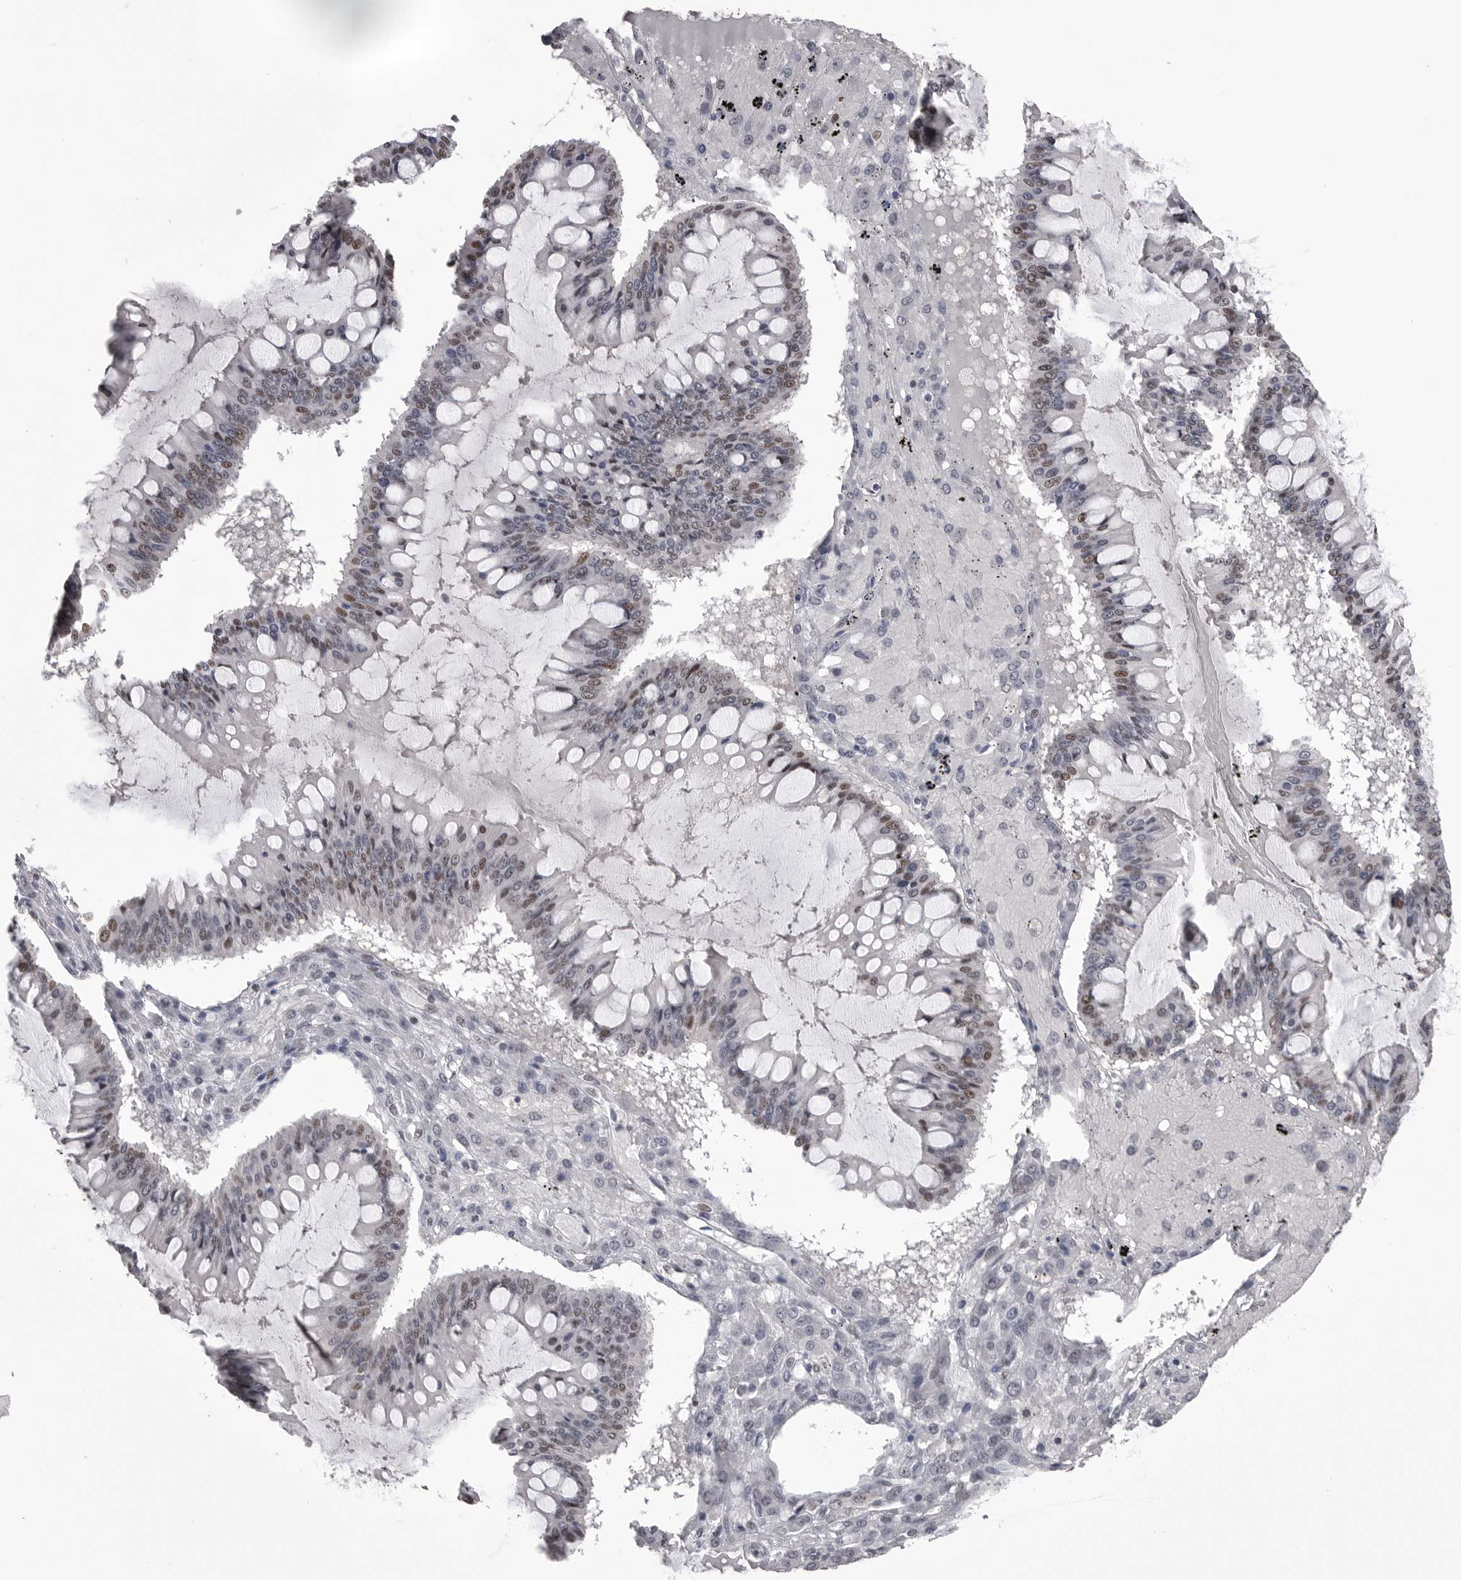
{"staining": {"intensity": "weak", "quantity": ">75%", "location": "nuclear"}, "tissue": "ovarian cancer", "cell_type": "Tumor cells", "image_type": "cancer", "snomed": [{"axis": "morphology", "description": "Cystadenocarcinoma, mucinous, NOS"}, {"axis": "topography", "description": "Ovary"}], "caption": "The histopathology image shows staining of ovarian cancer, revealing weak nuclear protein staining (brown color) within tumor cells.", "gene": "DLG2", "patient": {"sex": "female", "age": 73}}